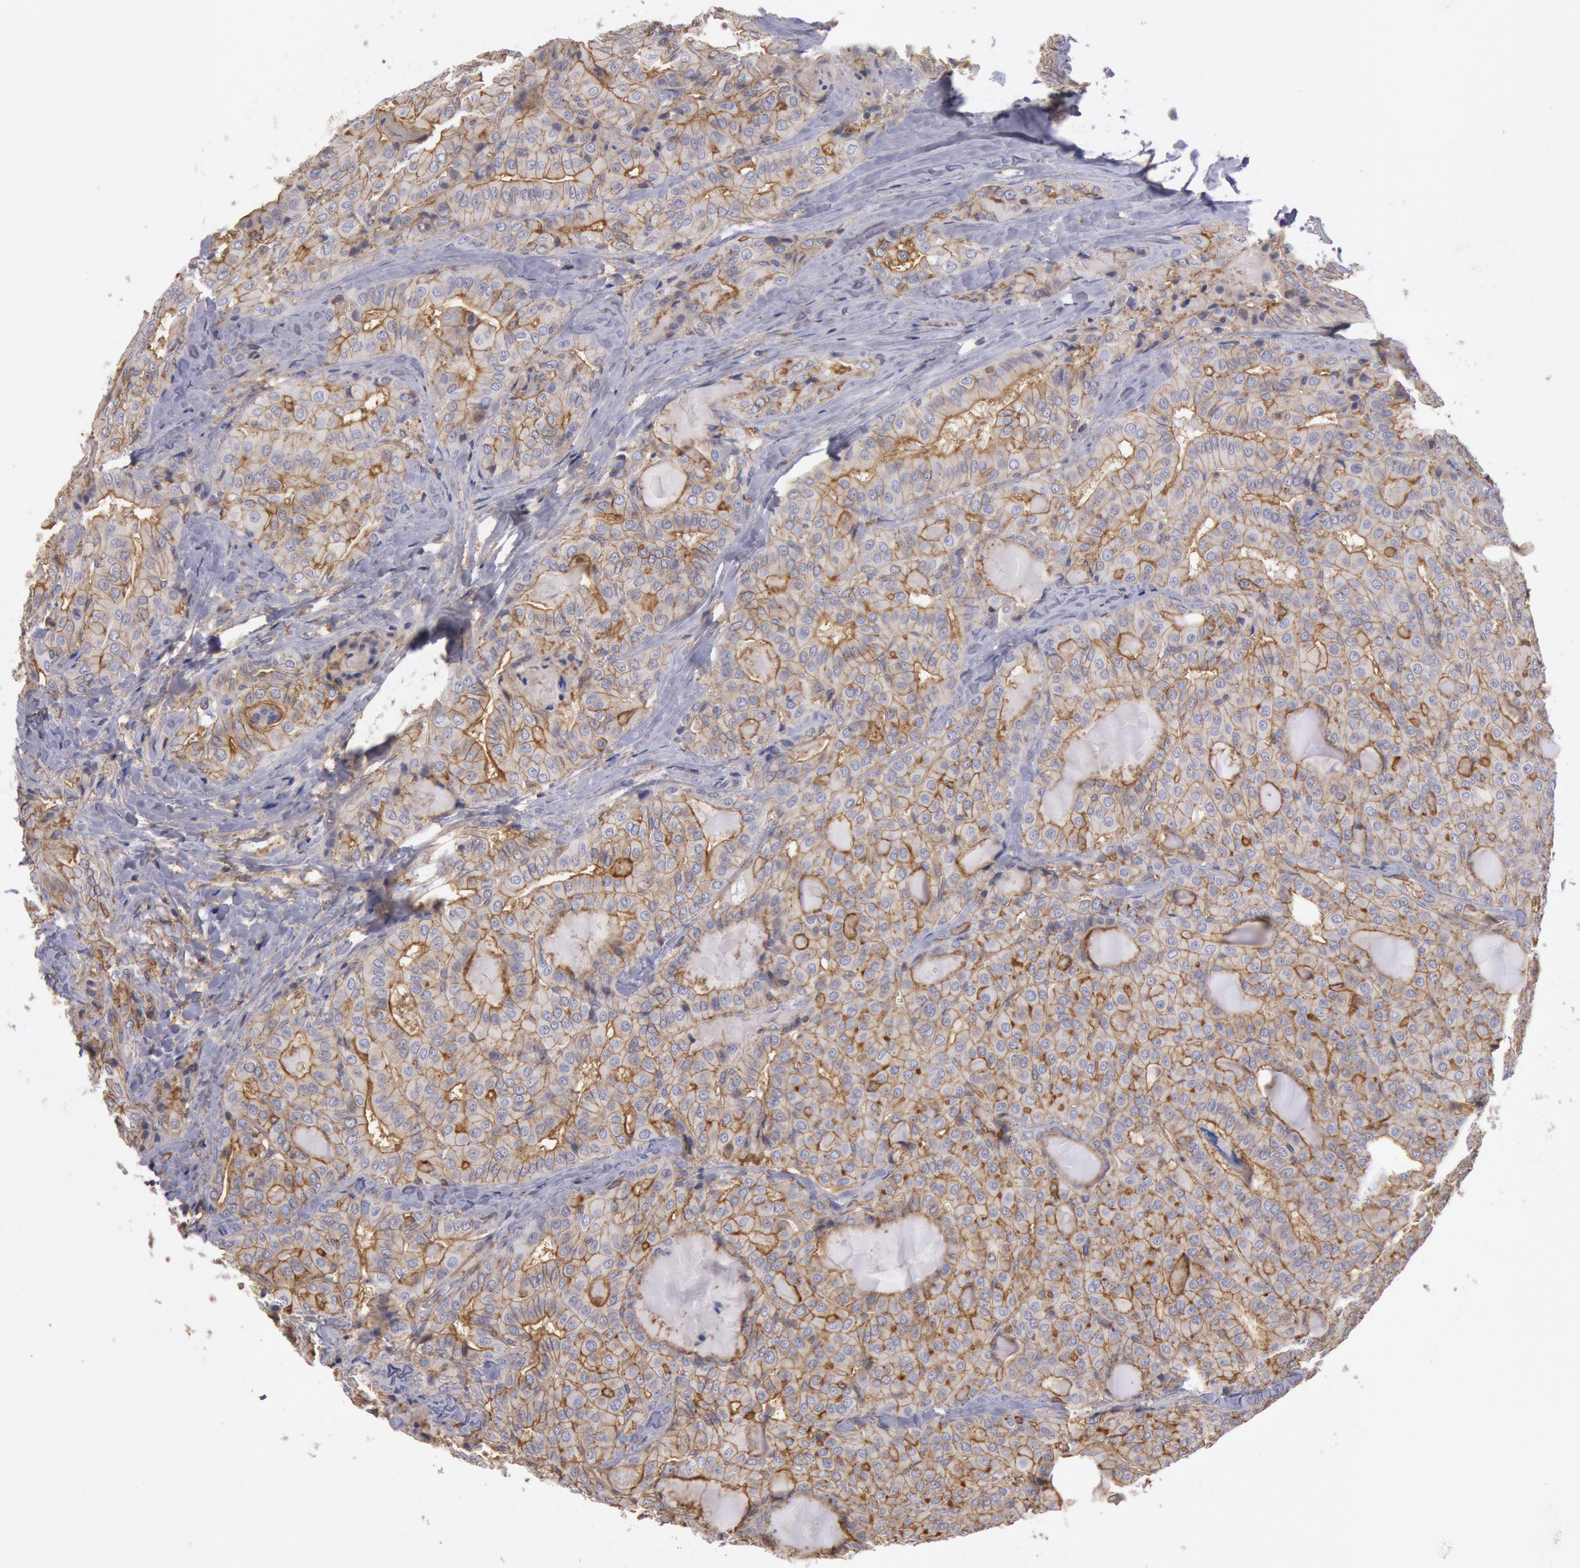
{"staining": {"intensity": "moderate", "quantity": "25%-75%", "location": "cytoplasmic/membranous"}, "tissue": "thyroid cancer", "cell_type": "Tumor cells", "image_type": "cancer", "snomed": [{"axis": "morphology", "description": "Papillary adenocarcinoma, NOS"}, {"axis": "topography", "description": "Thyroid gland"}], "caption": "Protein analysis of thyroid cancer (papillary adenocarcinoma) tissue reveals moderate cytoplasmic/membranous positivity in approximately 25%-75% of tumor cells.", "gene": "SNAP23", "patient": {"sex": "female", "age": 71}}